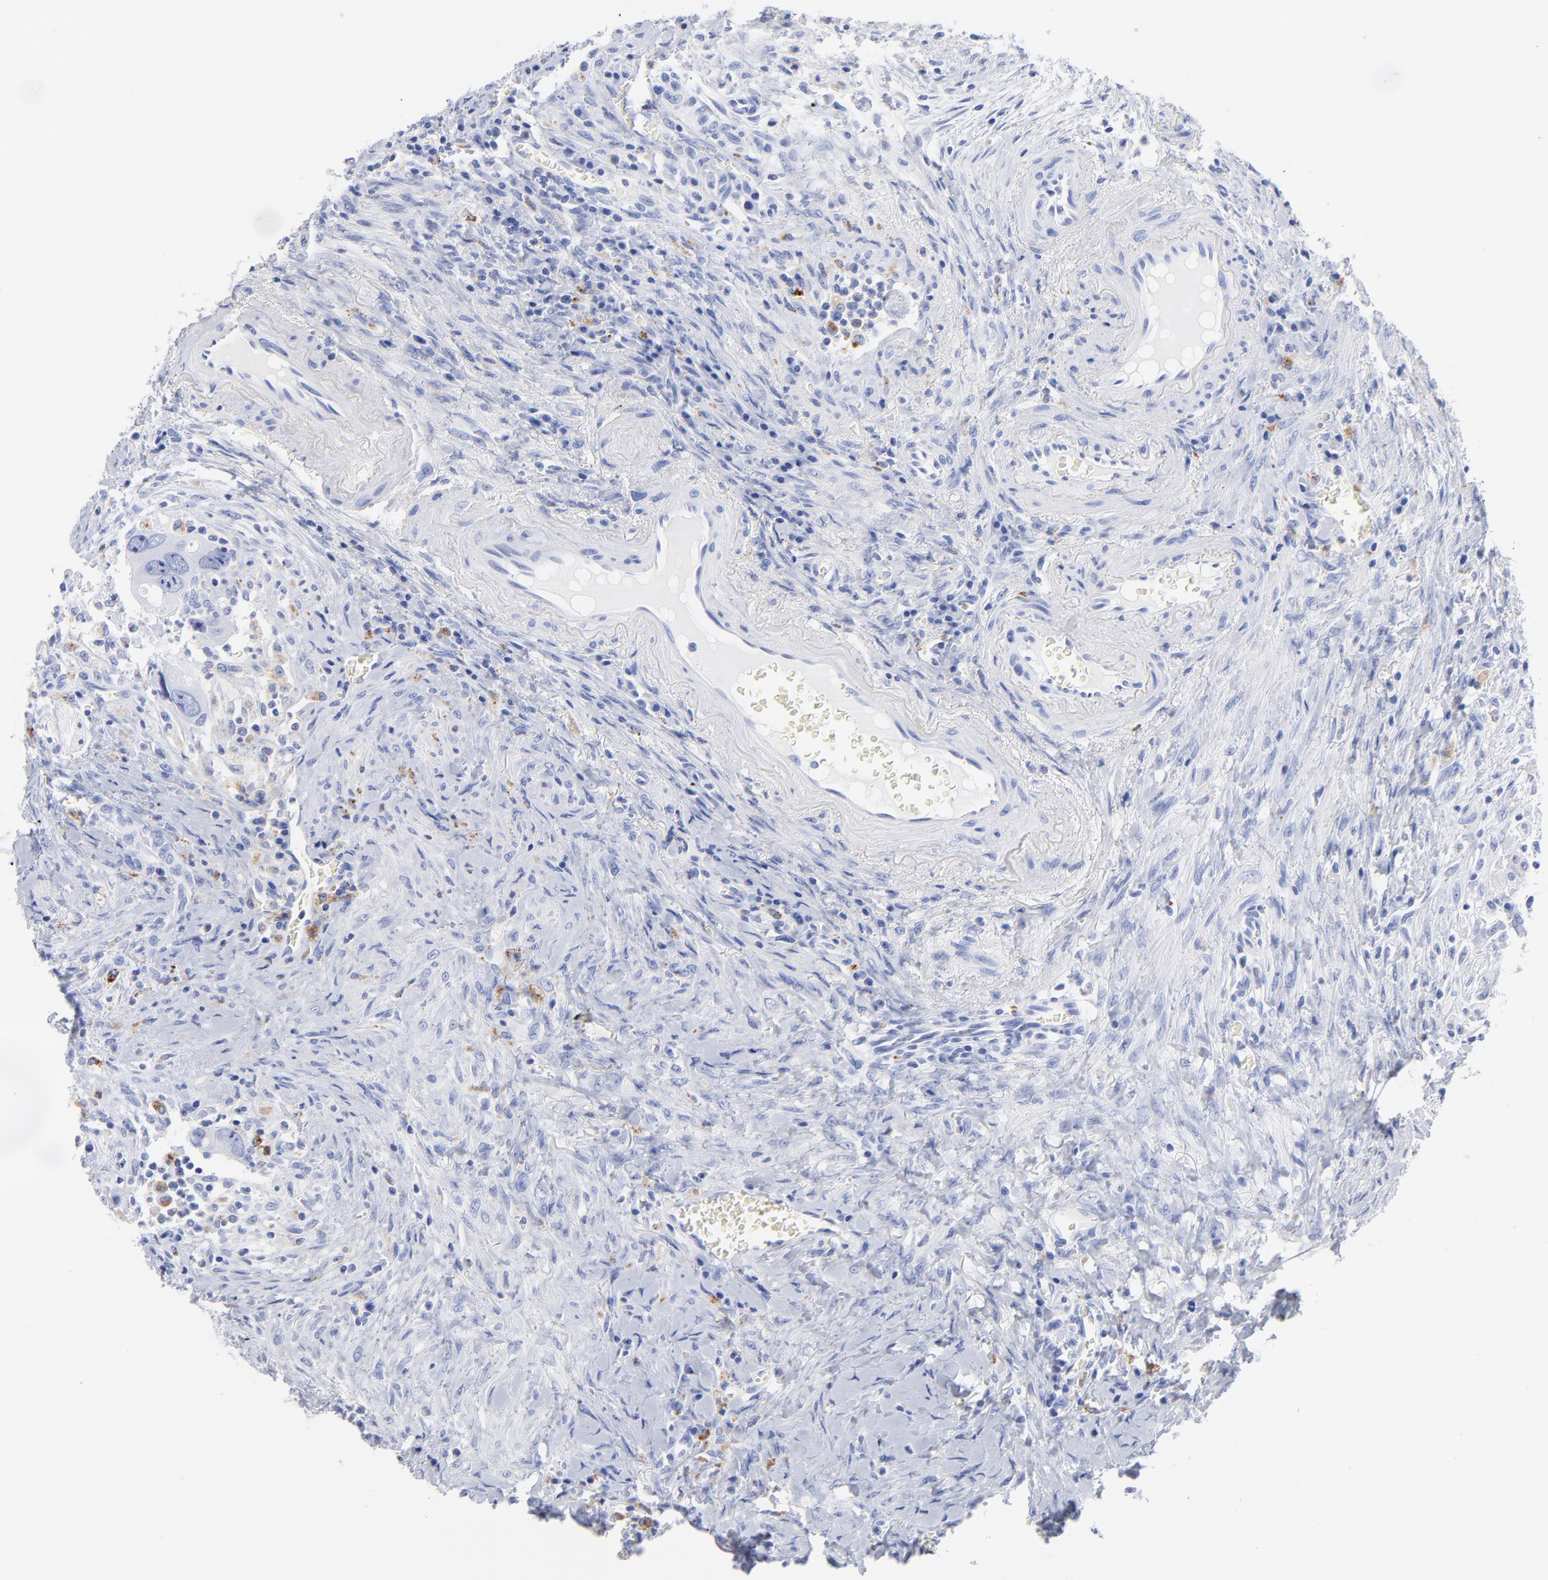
{"staining": {"intensity": "negative", "quantity": "none", "location": "none"}, "tissue": "colorectal cancer", "cell_type": "Tumor cells", "image_type": "cancer", "snomed": [{"axis": "morphology", "description": "Adenocarcinoma, NOS"}, {"axis": "topography", "description": "Rectum"}], "caption": "The immunohistochemistry micrograph has no significant positivity in tumor cells of adenocarcinoma (colorectal) tissue.", "gene": "CPVL", "patient": {"sex": "male", "age": 70}}